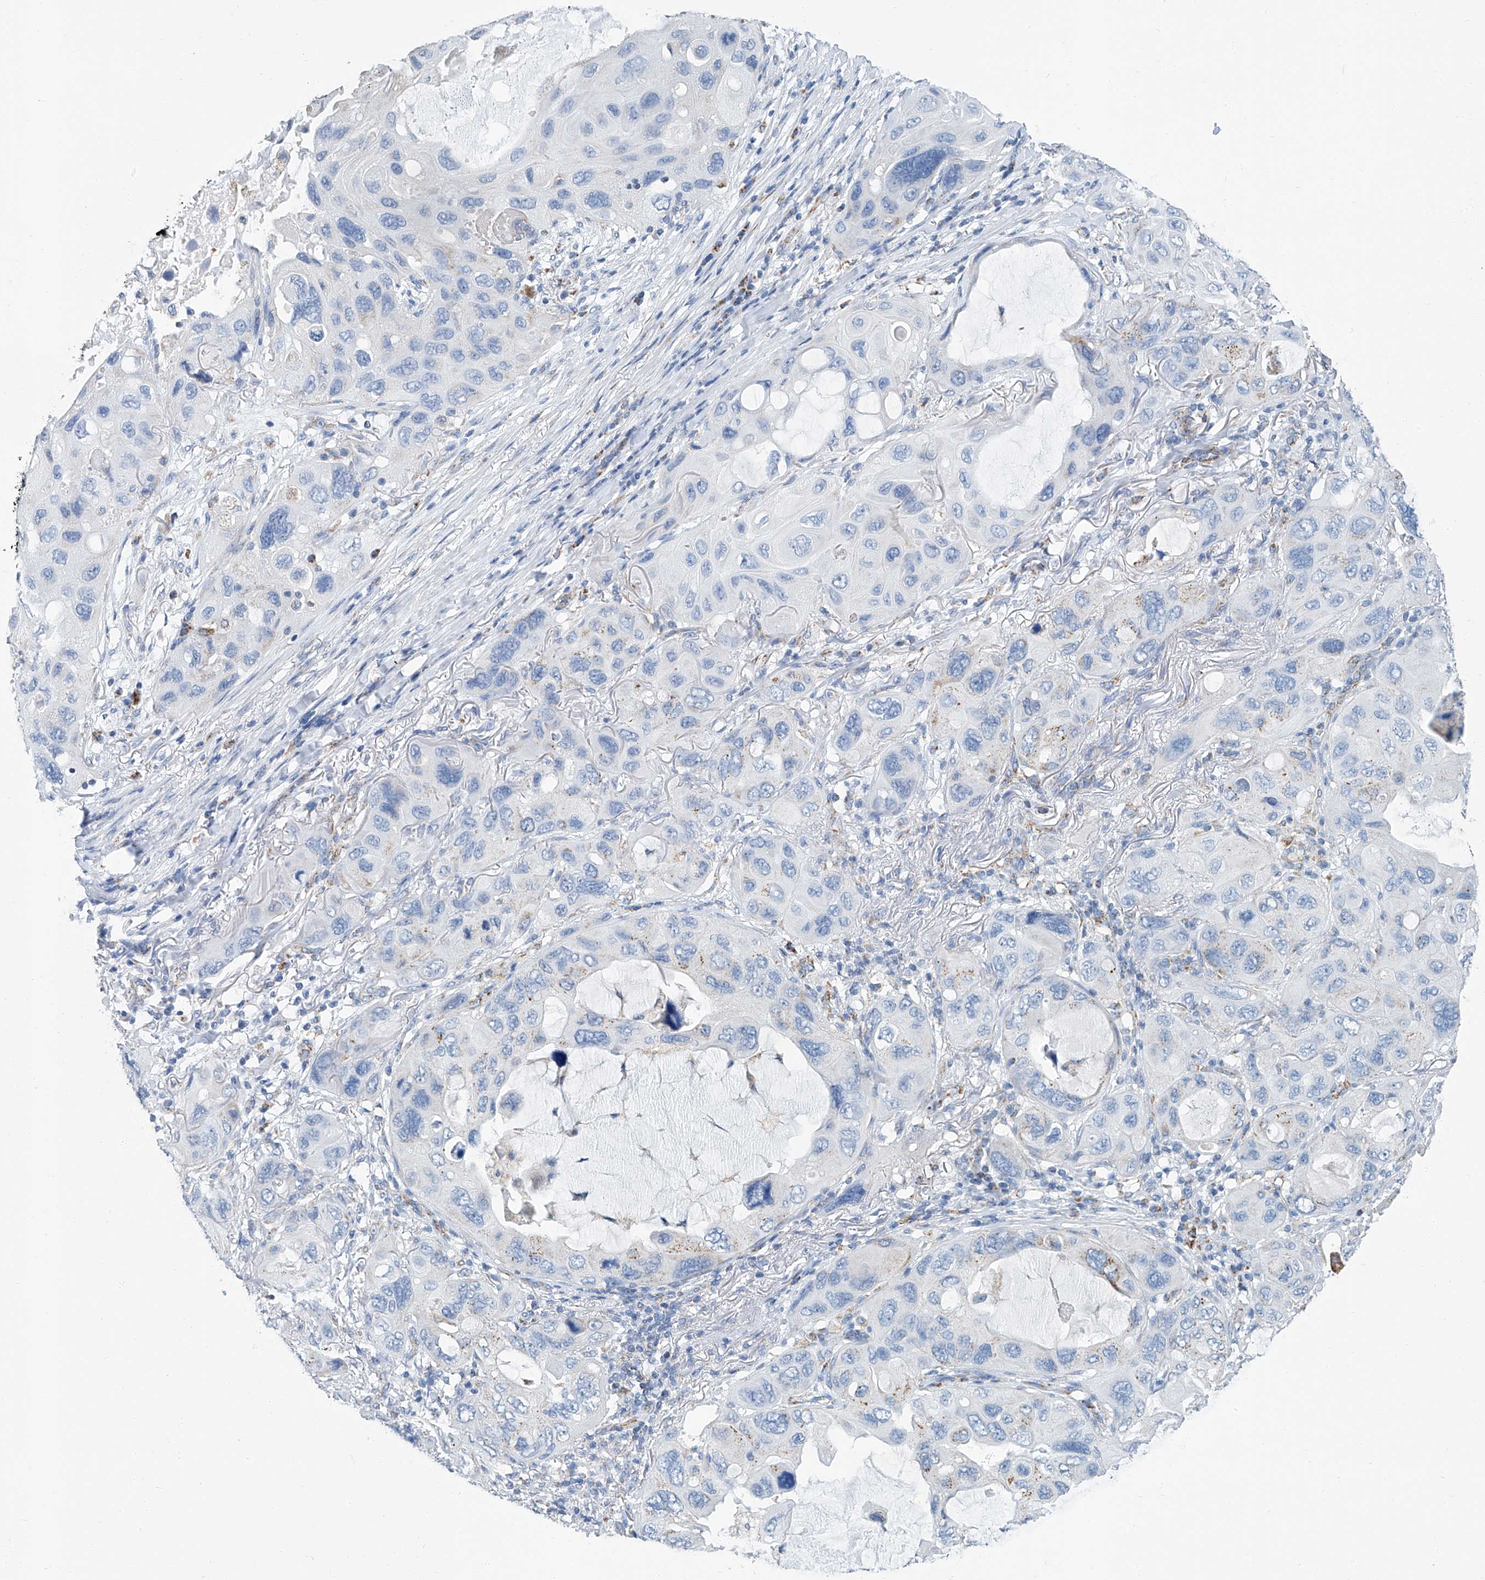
{"staining": {"intensity": "negative", "quantity": "none", "location": "none"}, "tissue": "lung cancer", "cell_type": "Tumor cells", "image_type": "cancer", "snomed": [{"axis": "morphology", "description": "Squamous cell carcinoma, NOS"}, {"axis": "topography", "description": "Lung"}], "caption": "DAB (3,3'-diaminobenzidine) immunohistochemical staining of lung squamous cell carcinoma exhibits no significant staining in tumor cells.", "gene": "MT-ND1", "patient": {"sex": "female", "age": 73}}